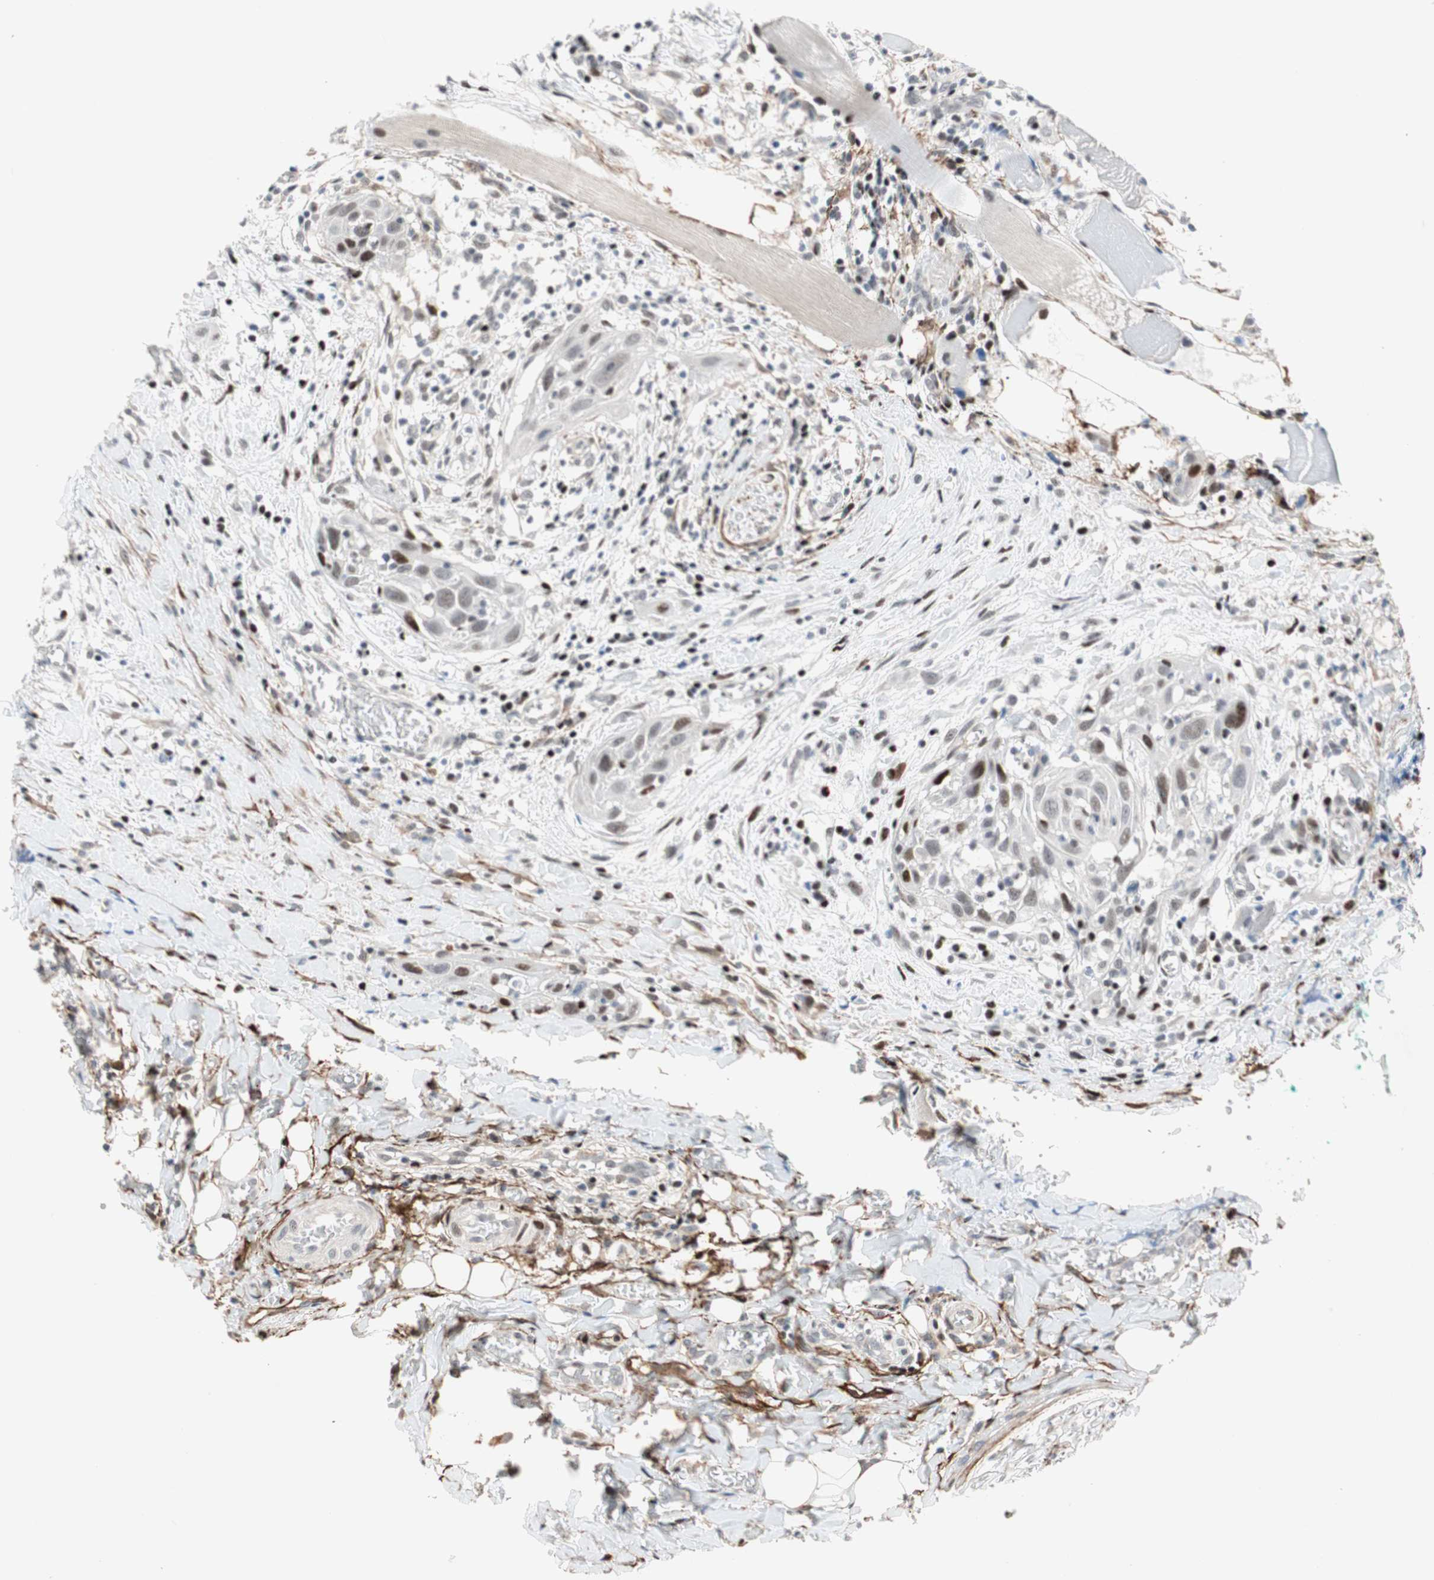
{"staining": {"intensity": "moderate", "quantity": "25%-75%", "location": "nuclear"}, "tissue": "head and neck cancer", "cell_type": "Tumor cells", "image_type": "cancer", "snomed": [{"axis": "morphology", "description": "Normal tissue, NOS"}, {"axis": "morphology", "description": "Squamous cell carcinoma, NOS"}, {"axis": "topography", "description": "Oral tissue"}, {"axis": "topography", "description": "Head-Neck"}], "caption": "Squamous cell carcinoma (head and neck) stained for a protein displays moderate nuclear positivity in tumor cells.", "gene": "FBXO44", "patient": {"sex": "female", "age": 50}}